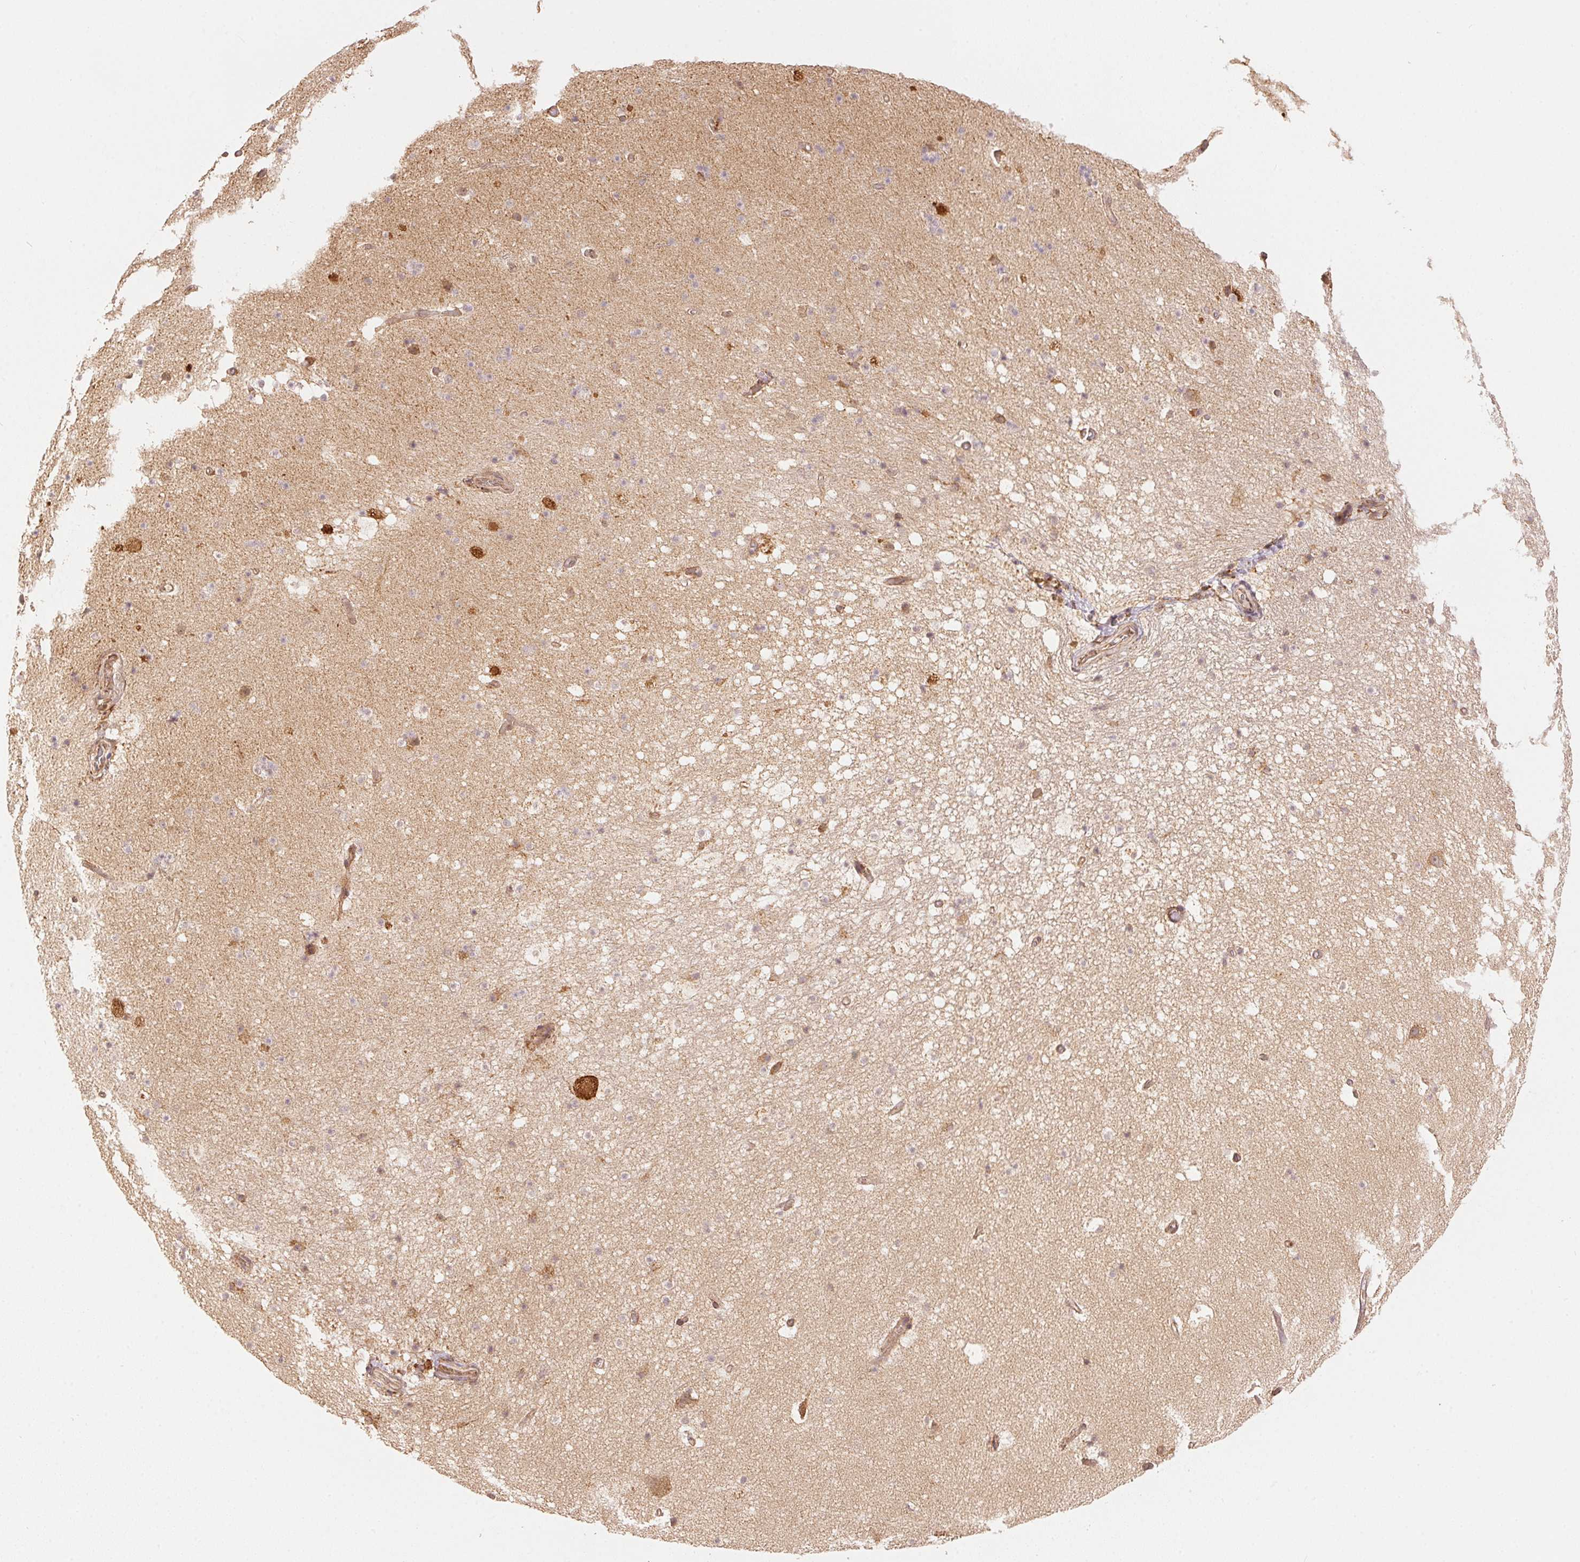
{"staining": {"intensity": "moderate", "quantity": "25%-75%", "location": "cytoplasmic/membranous"}, "tissue": "hippocampus", "cell_type": "Glial cells", "image_type": "normal", "snomed": [{"axis": "morphology", "description": "Normal tissue, NOS"}, {"axis": "topography", "description": "Hippocampus"}], "caption": "Glial cells exhibit moderate cytoplasmic/membranous positivity in about 25%-75% of cells in unremarkable hippocampus. (DAB IHC, brown staining for protein, blue staining for nuclei).", "gene": "STRN4", "patient": {"sex": "male", "age": 26}}